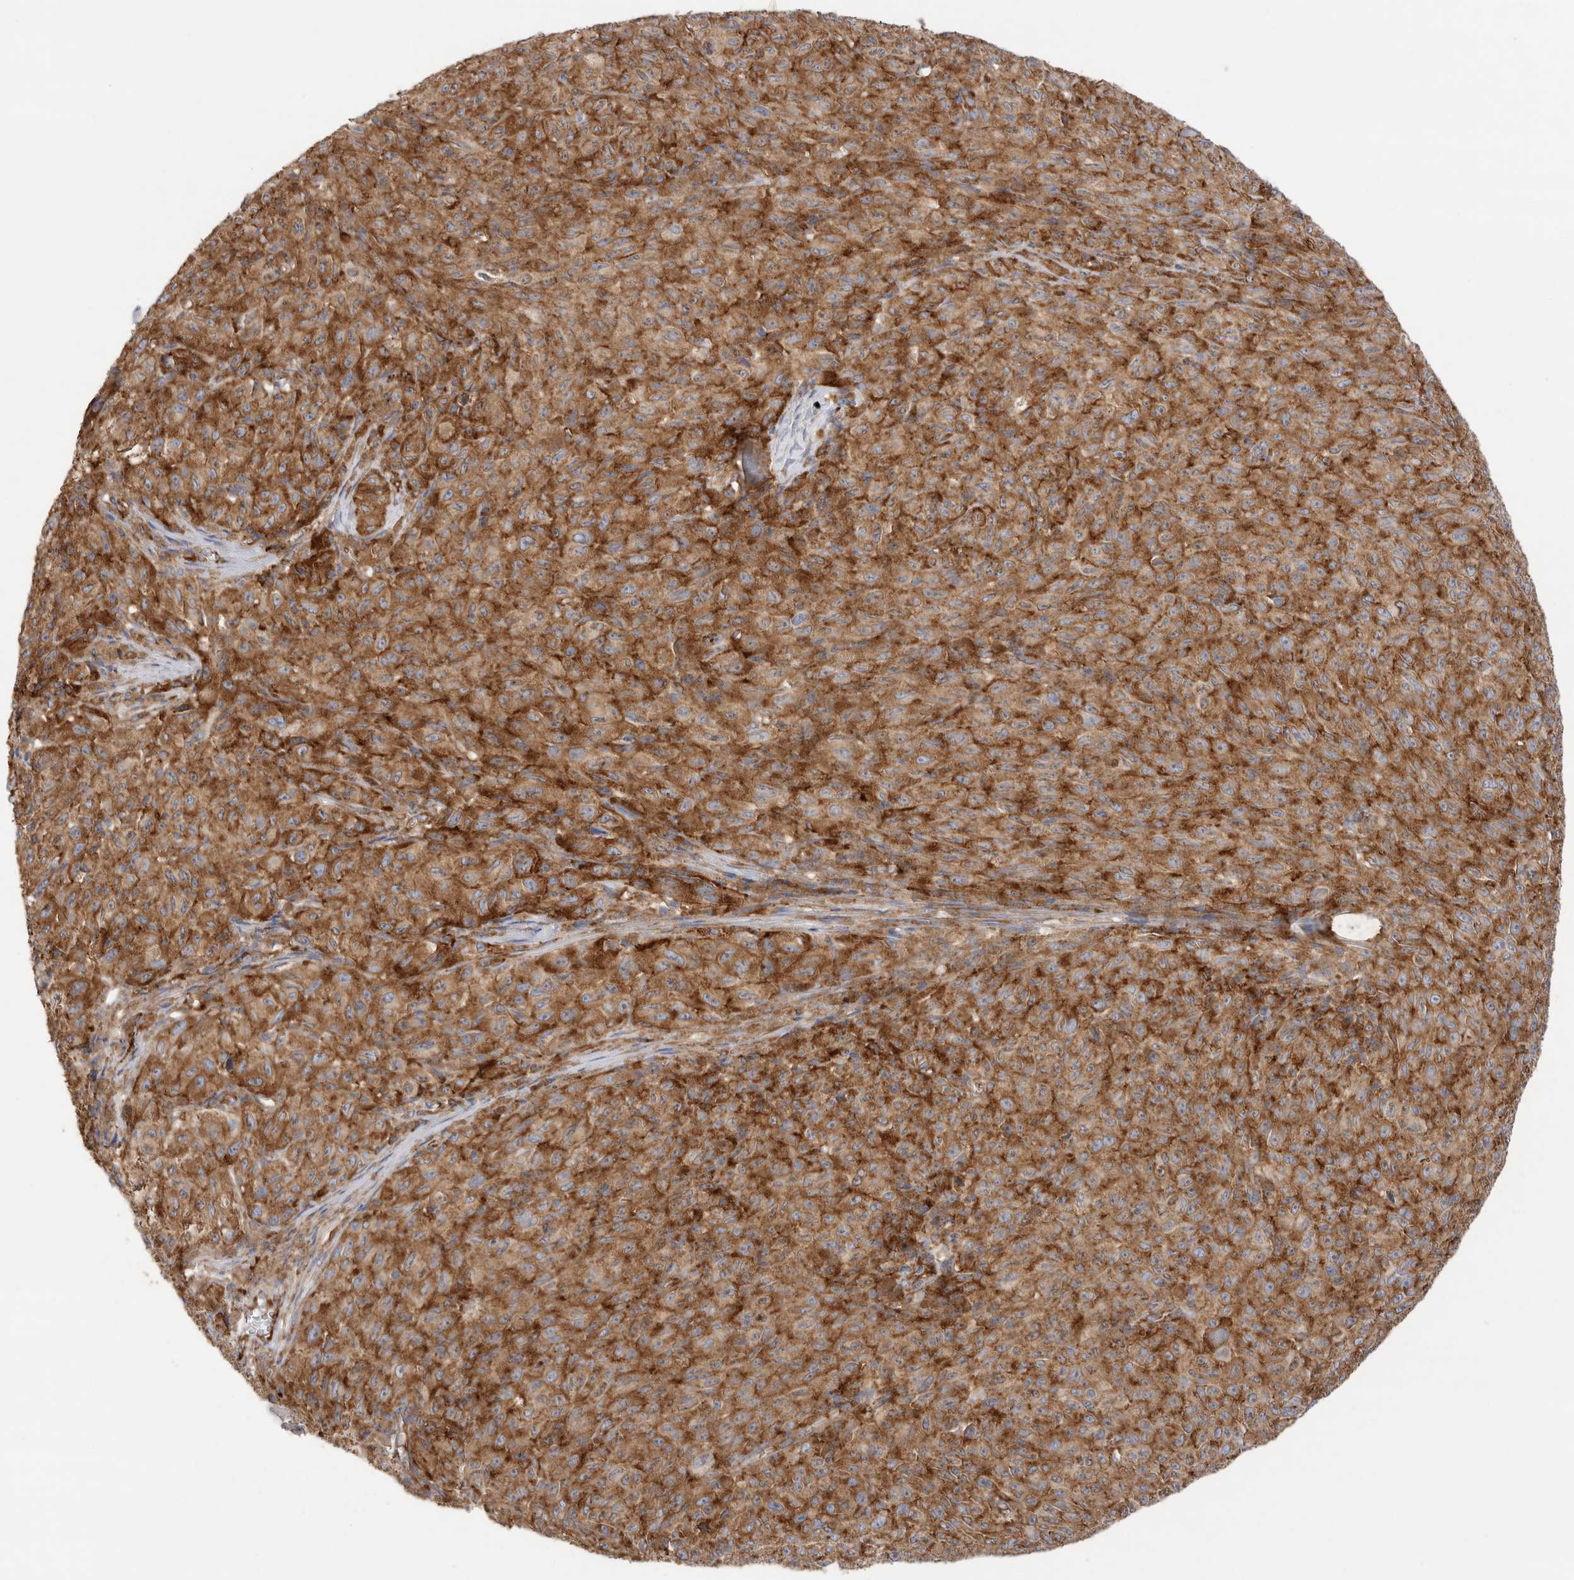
{"staining": {"intensity": "strong", "quantity": ">75%", "location": "cytoplasmic/membranous"}, "tissue": "melanoma", "cell_type": "Tumor cells", "image_type": "cancer", "snomed": [{"axis": "morphology", "description": "Malignant melanoma, NOS"}, {"axis": "topography", "description": "Skin"}], "caption": "DAB (3,3'-diaminobenzidine) immunohistochemical staining of melanoma displays strong cytoplasmic/membranous protein positivity in approximately >75% of tumor cells.", "gene": "SERBP1", "patient": {"sex": "female", "age": 82}}